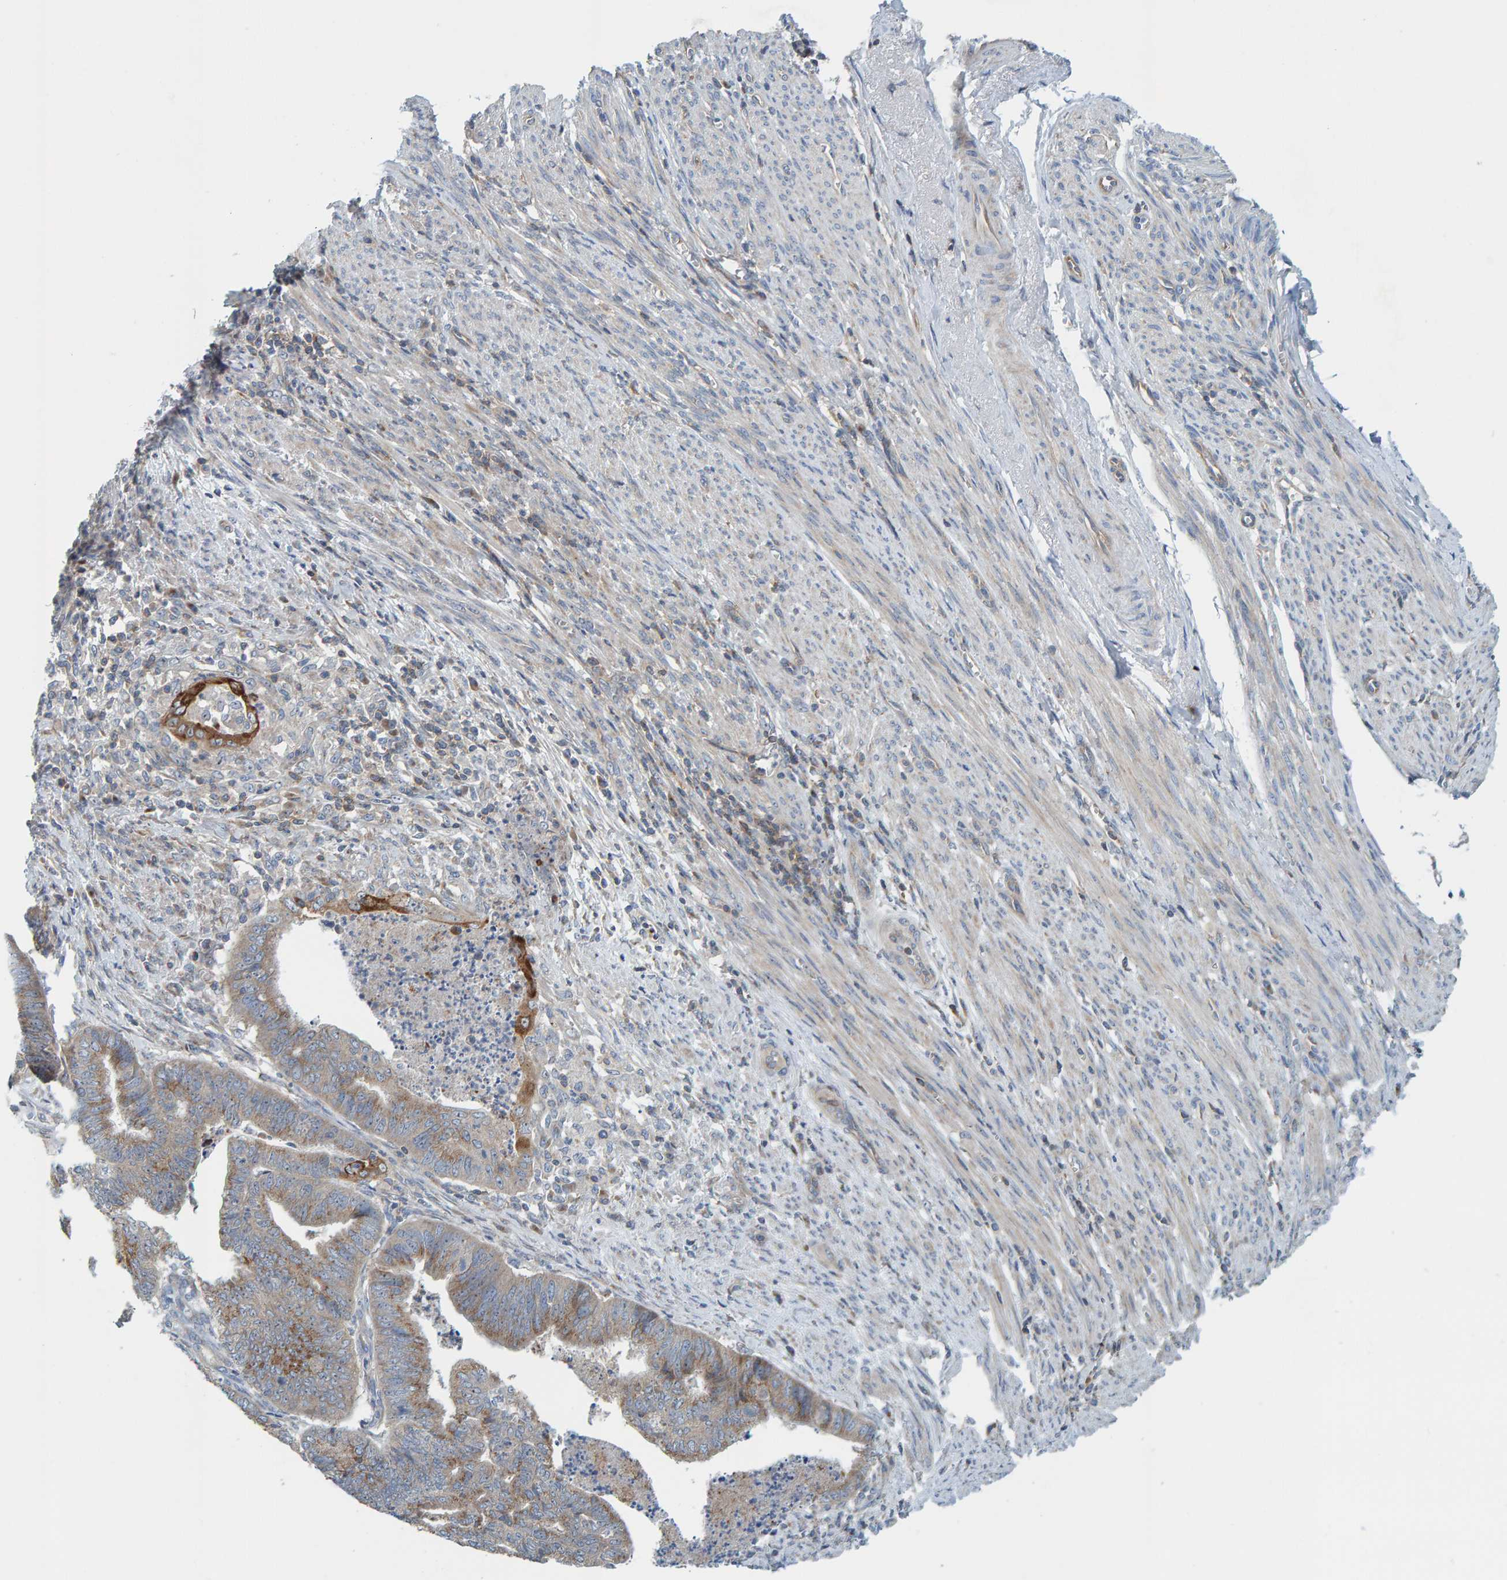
{"staining": {"intensity": "weak", "quantity": ">75%", "location": "cytoplasmic/membranous"}, "tissue": "endometrial cancer", "cell_type": "Tumor cells", "image_type": "cancer", "snomed": [{"axis": "morphology", "description": "Polyp, NOS"}, {"axis": "morphology", "description": "Adenocarcinoma, NOS"}, {"axis": "morphology", "description": "Adenoma, NOS"}, {"axis": "topography", "description": "Endometrium"}], "caption": "About >75% of tumor cells in human polyp (endometrial) demonstrate weak cytoplasmic/membranous protein positivity as visualized by brown immunohistochemical staining.", "gene": "CCM2", "patient": {"sex": "female", "age": 79}}